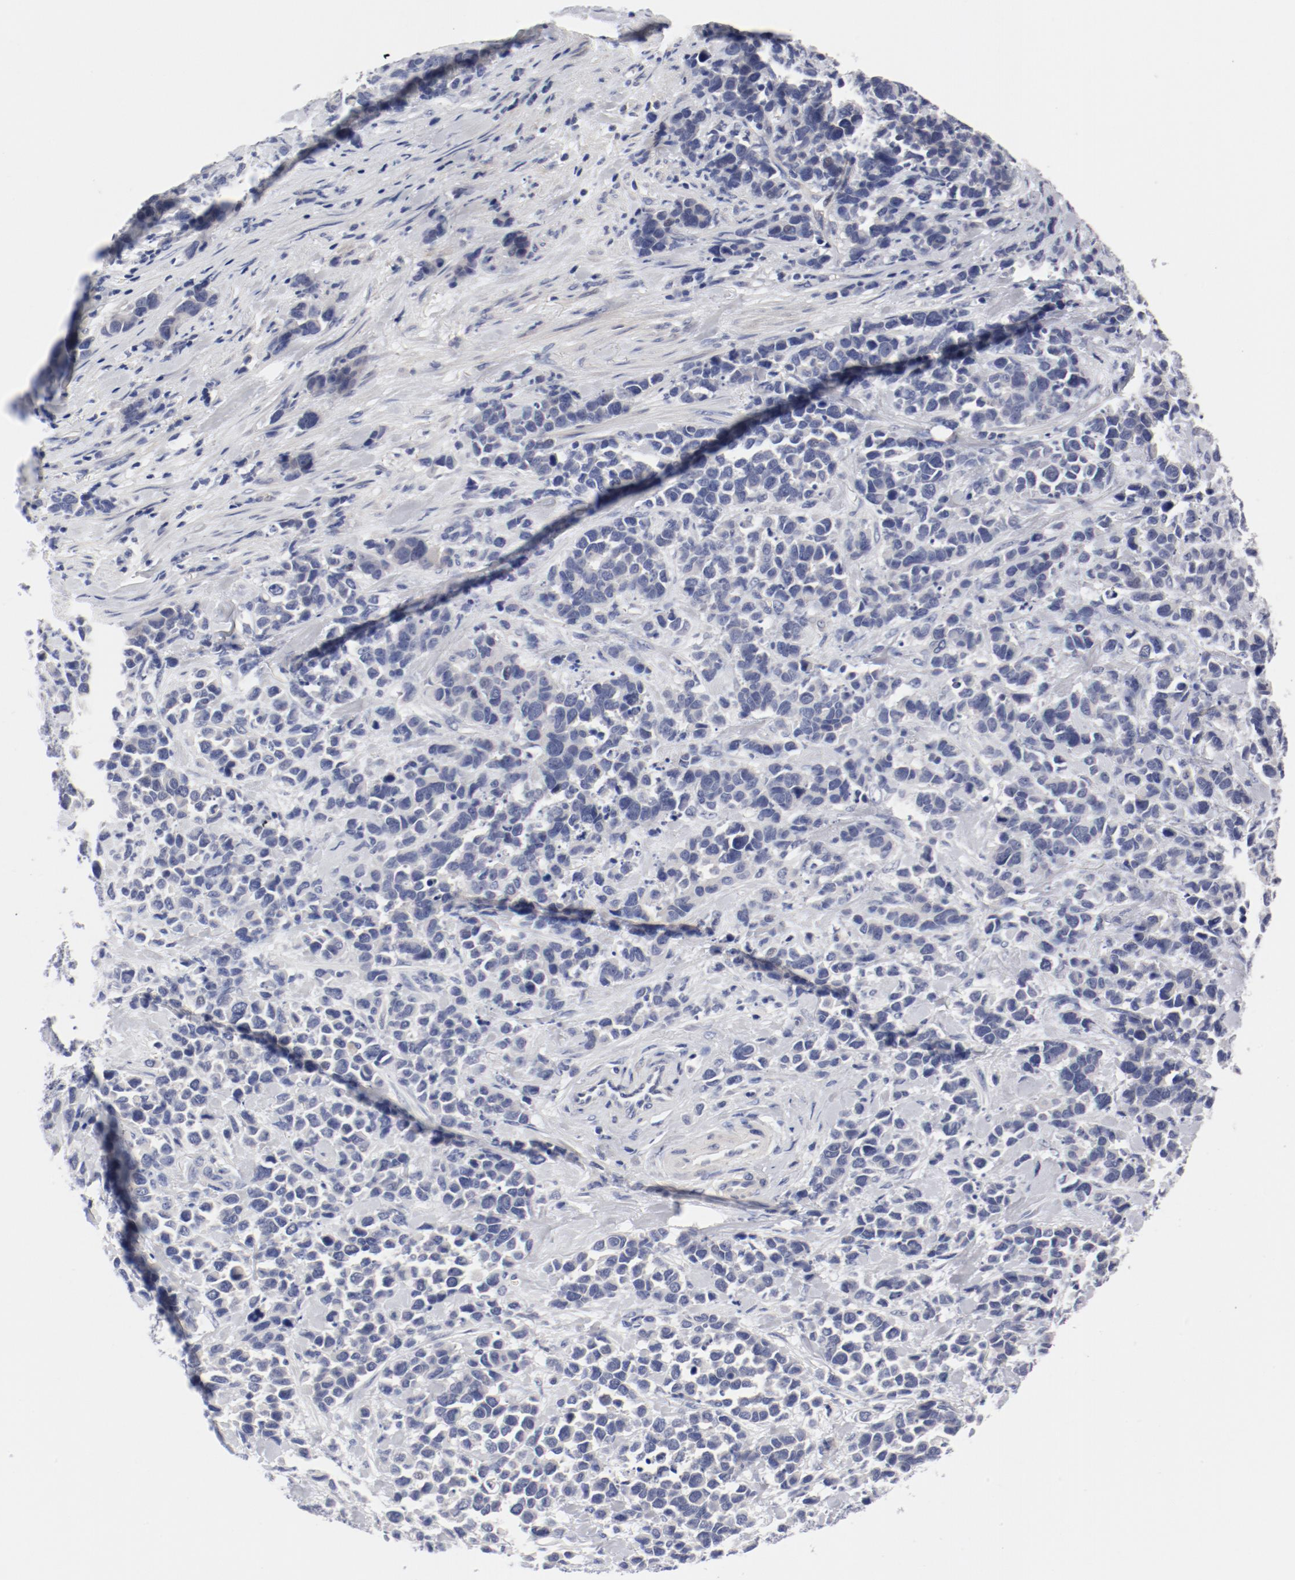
{"staining": {"intensity": "negative", "quantity": "none", "location": "none"}, "tissue": "stomach cancer", "cell_type": "Tumor cells", "image_type": "cancer", "snomed": [{"axis": "morphology", "description": "Adenocarcinoma, NOS"}, {"axis": "topography", "description": "Stomach, upper"}], "caption": "IHC image of human adenocarcinoma (stomach) stained for a protein (brown), which demonstrates no staining in tumor cells.", "gene": "KCNK13", "patient": {"sex": "male", "age": 71}}